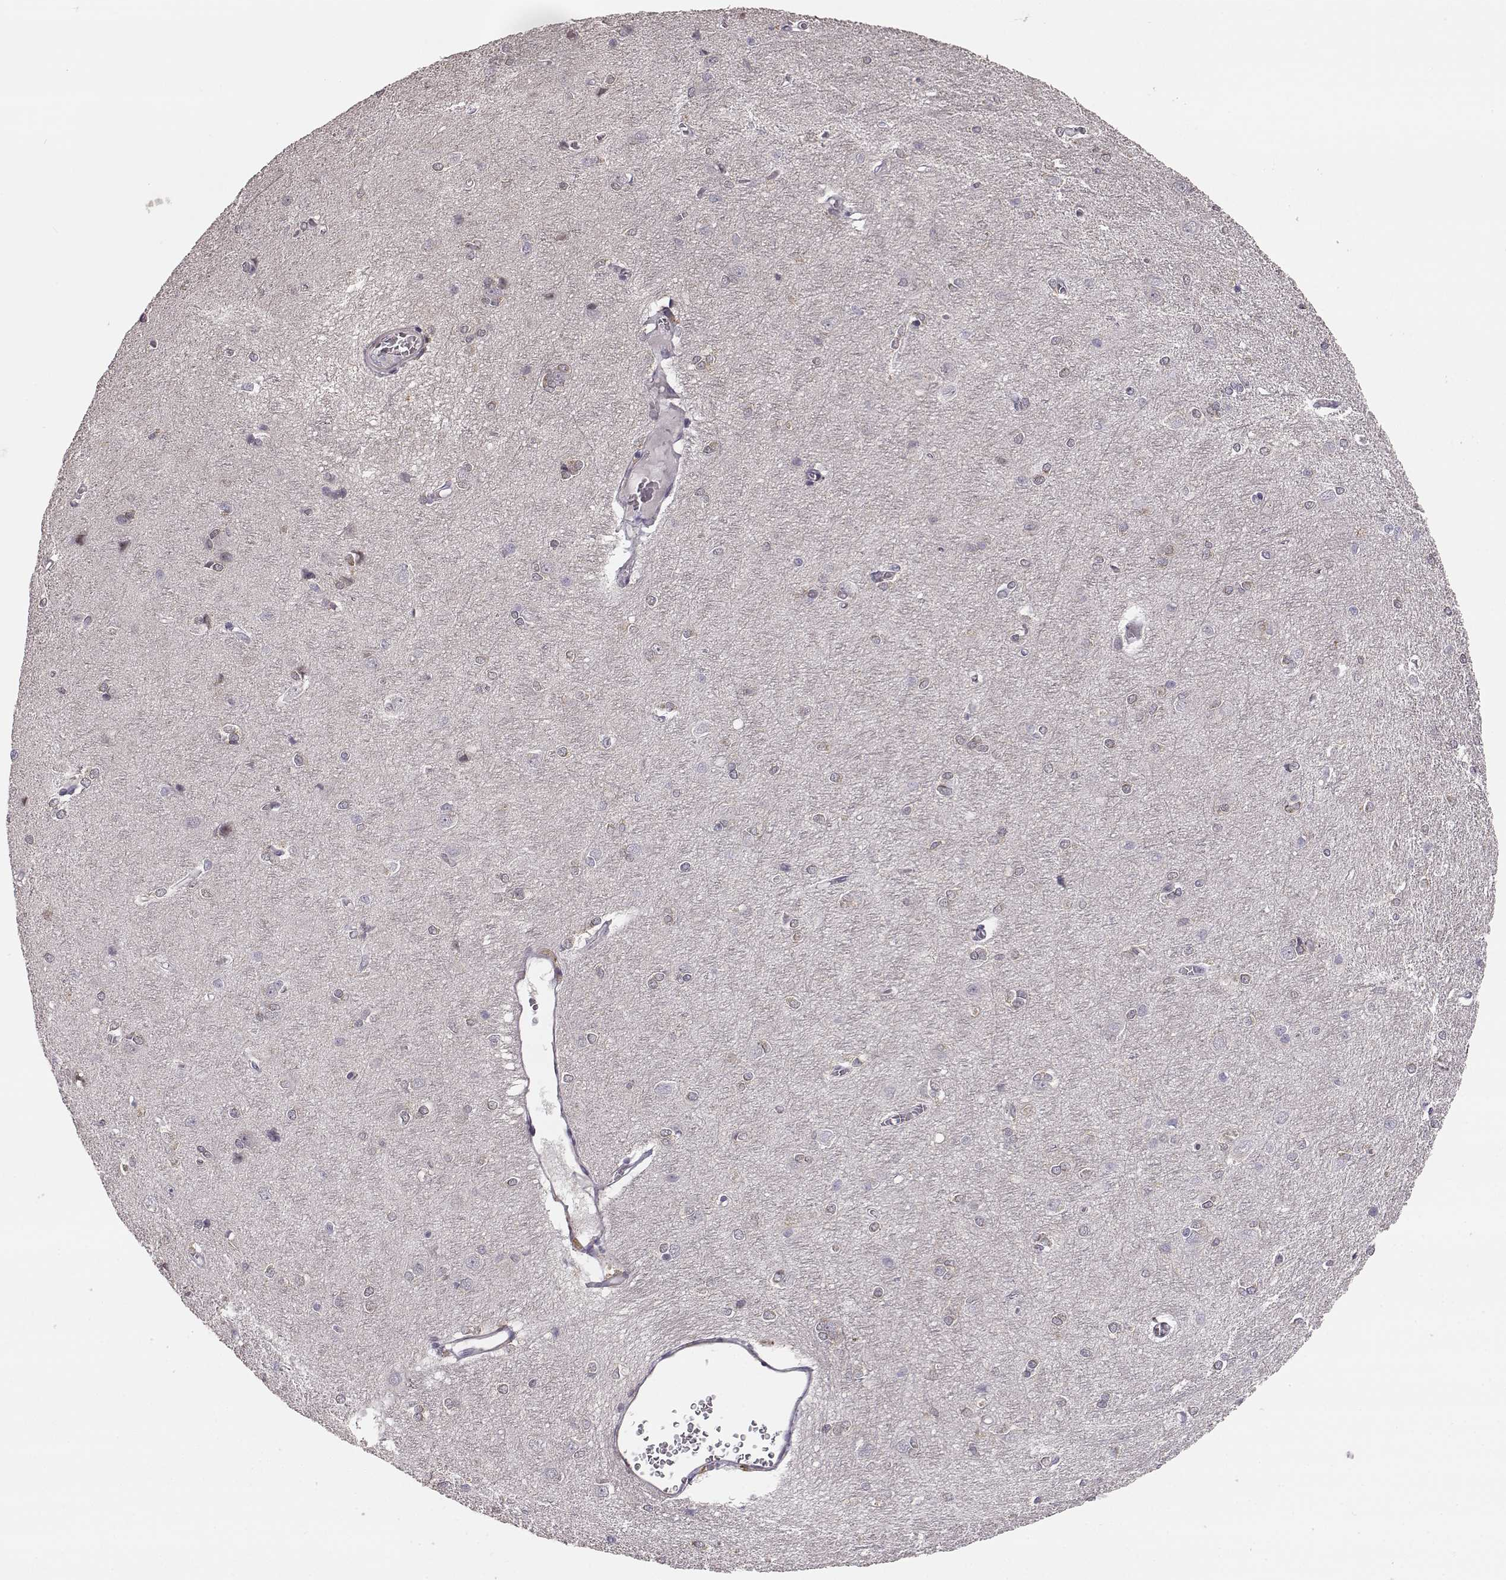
{"staining": {"intensity": "negative", "quantity": "none", "location": "none"}, "tissue": "cerebral cortex", "cell_type": "Endothelial cells", "image_type": "normal", "snomed": [{"axis": "morphology", "description": "Normal tissue, NOS"}, {"axis": "topography", "description": "Cerebral cortex"}], "caption": "High power microscopy micrograph of an immunohistochemistry (IHC) image of benign cerebral cortex, revealing no significant positivity in endothelial cells. Brightfield microscopy of immunohistochemistry (IHC) stained with DAB (3,3'-diaminobenzidine) (brown) and hematoxylin (blue), captured at high magnification.", "gene": "GPR50", "patient": {"sex": "male", "age": 37}}